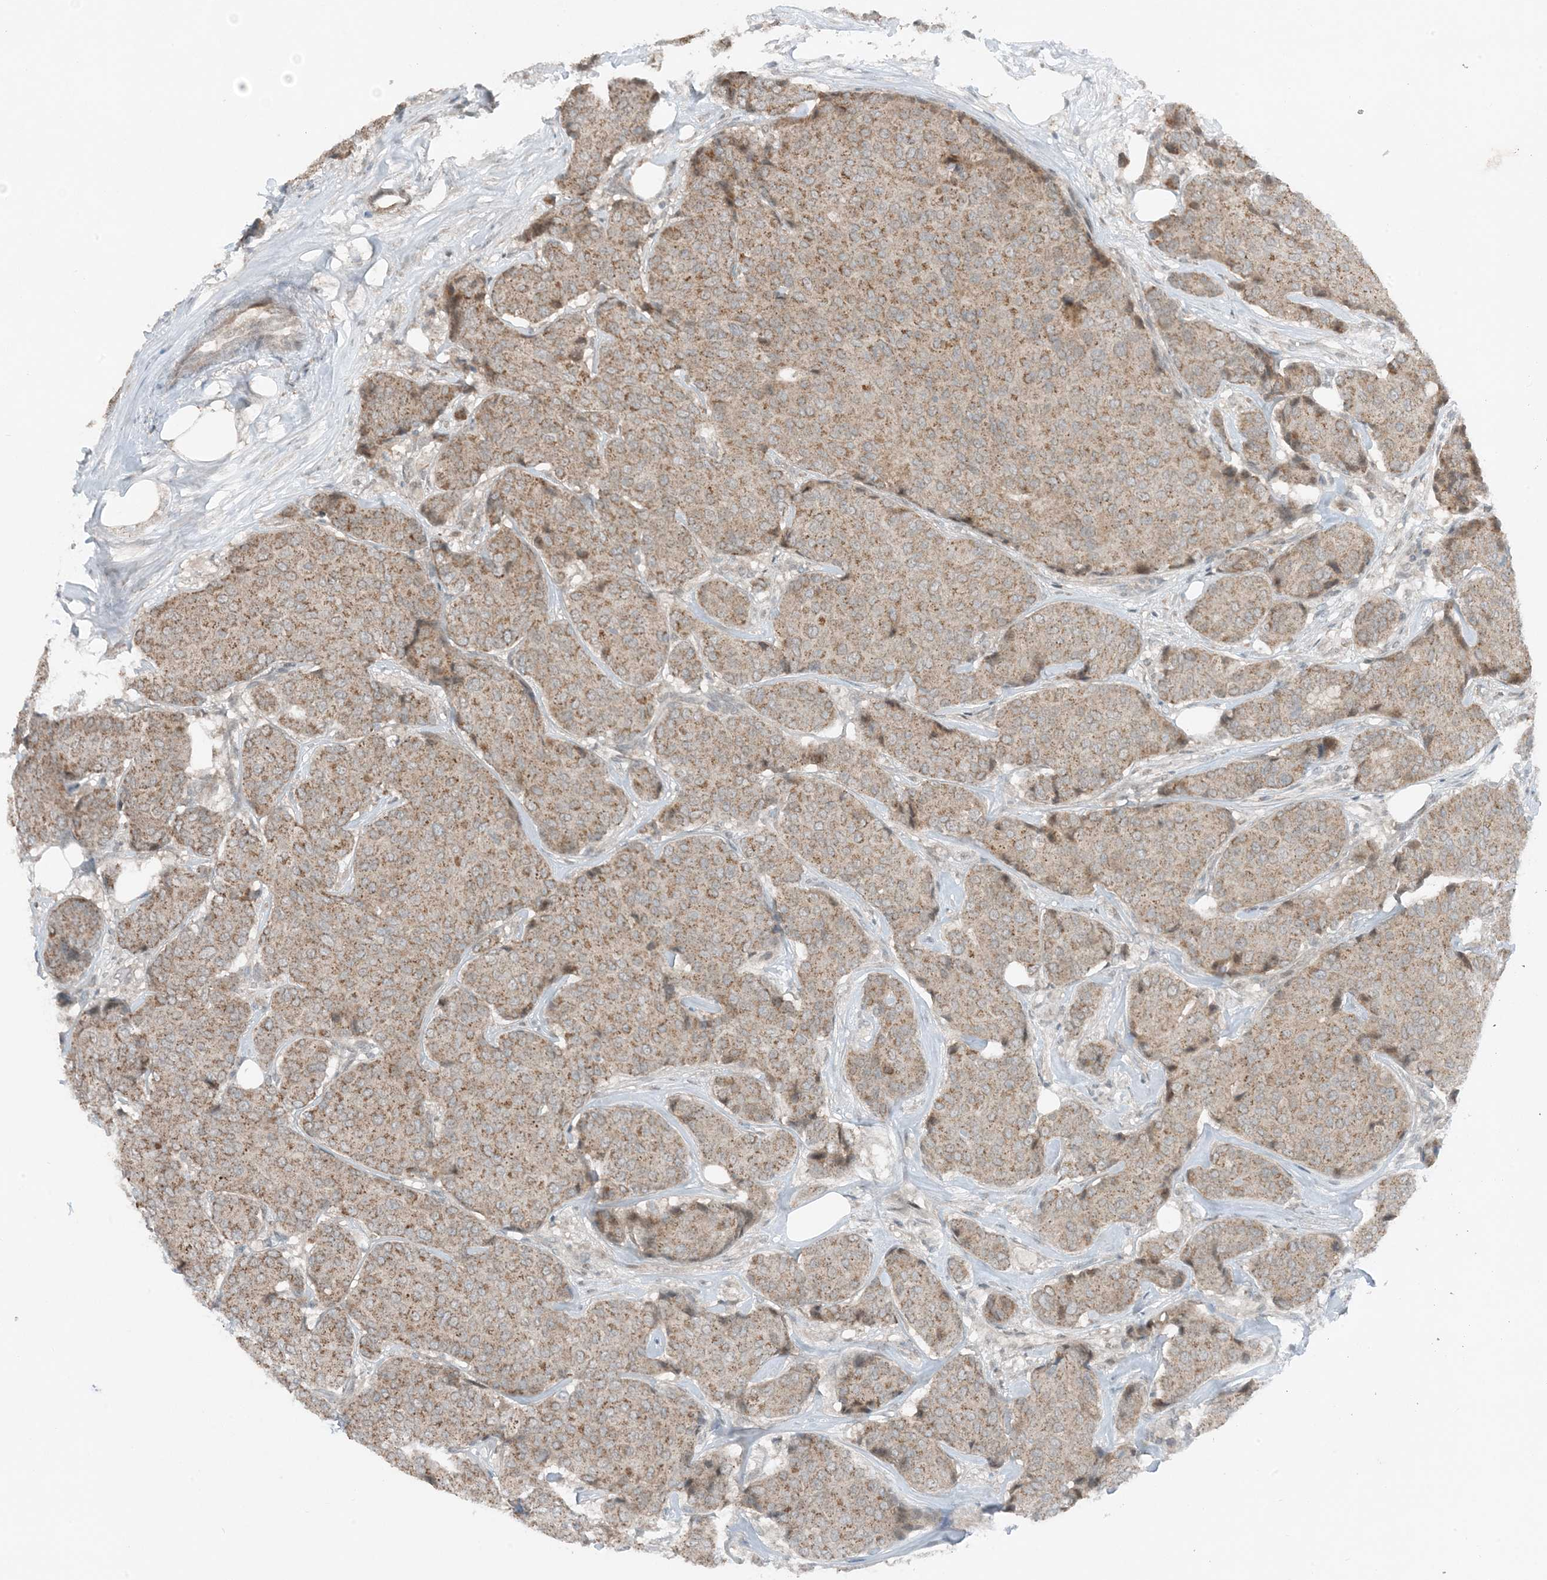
{"staining": {"intensity": "moderate", "quantity": ">75%", "location": "cytoplasmic/membranous"}, "tissue": "breast cancer", "cell_type": "Tumor cells", "image_type": "cancer", "snomed": [{"axis": "morphology", "description": "Duct carcinoma"}, {"axis": "topography", "description": "Breast"}], "caption": "Moderate cytoplasmic/membranous staining for a protein is appreciated in about >75% of tumor cells of invasive ductal carcinoma (breast) using IHC.", "gene": "MITD1", "patient": {"sex": "female", "age": 75}}